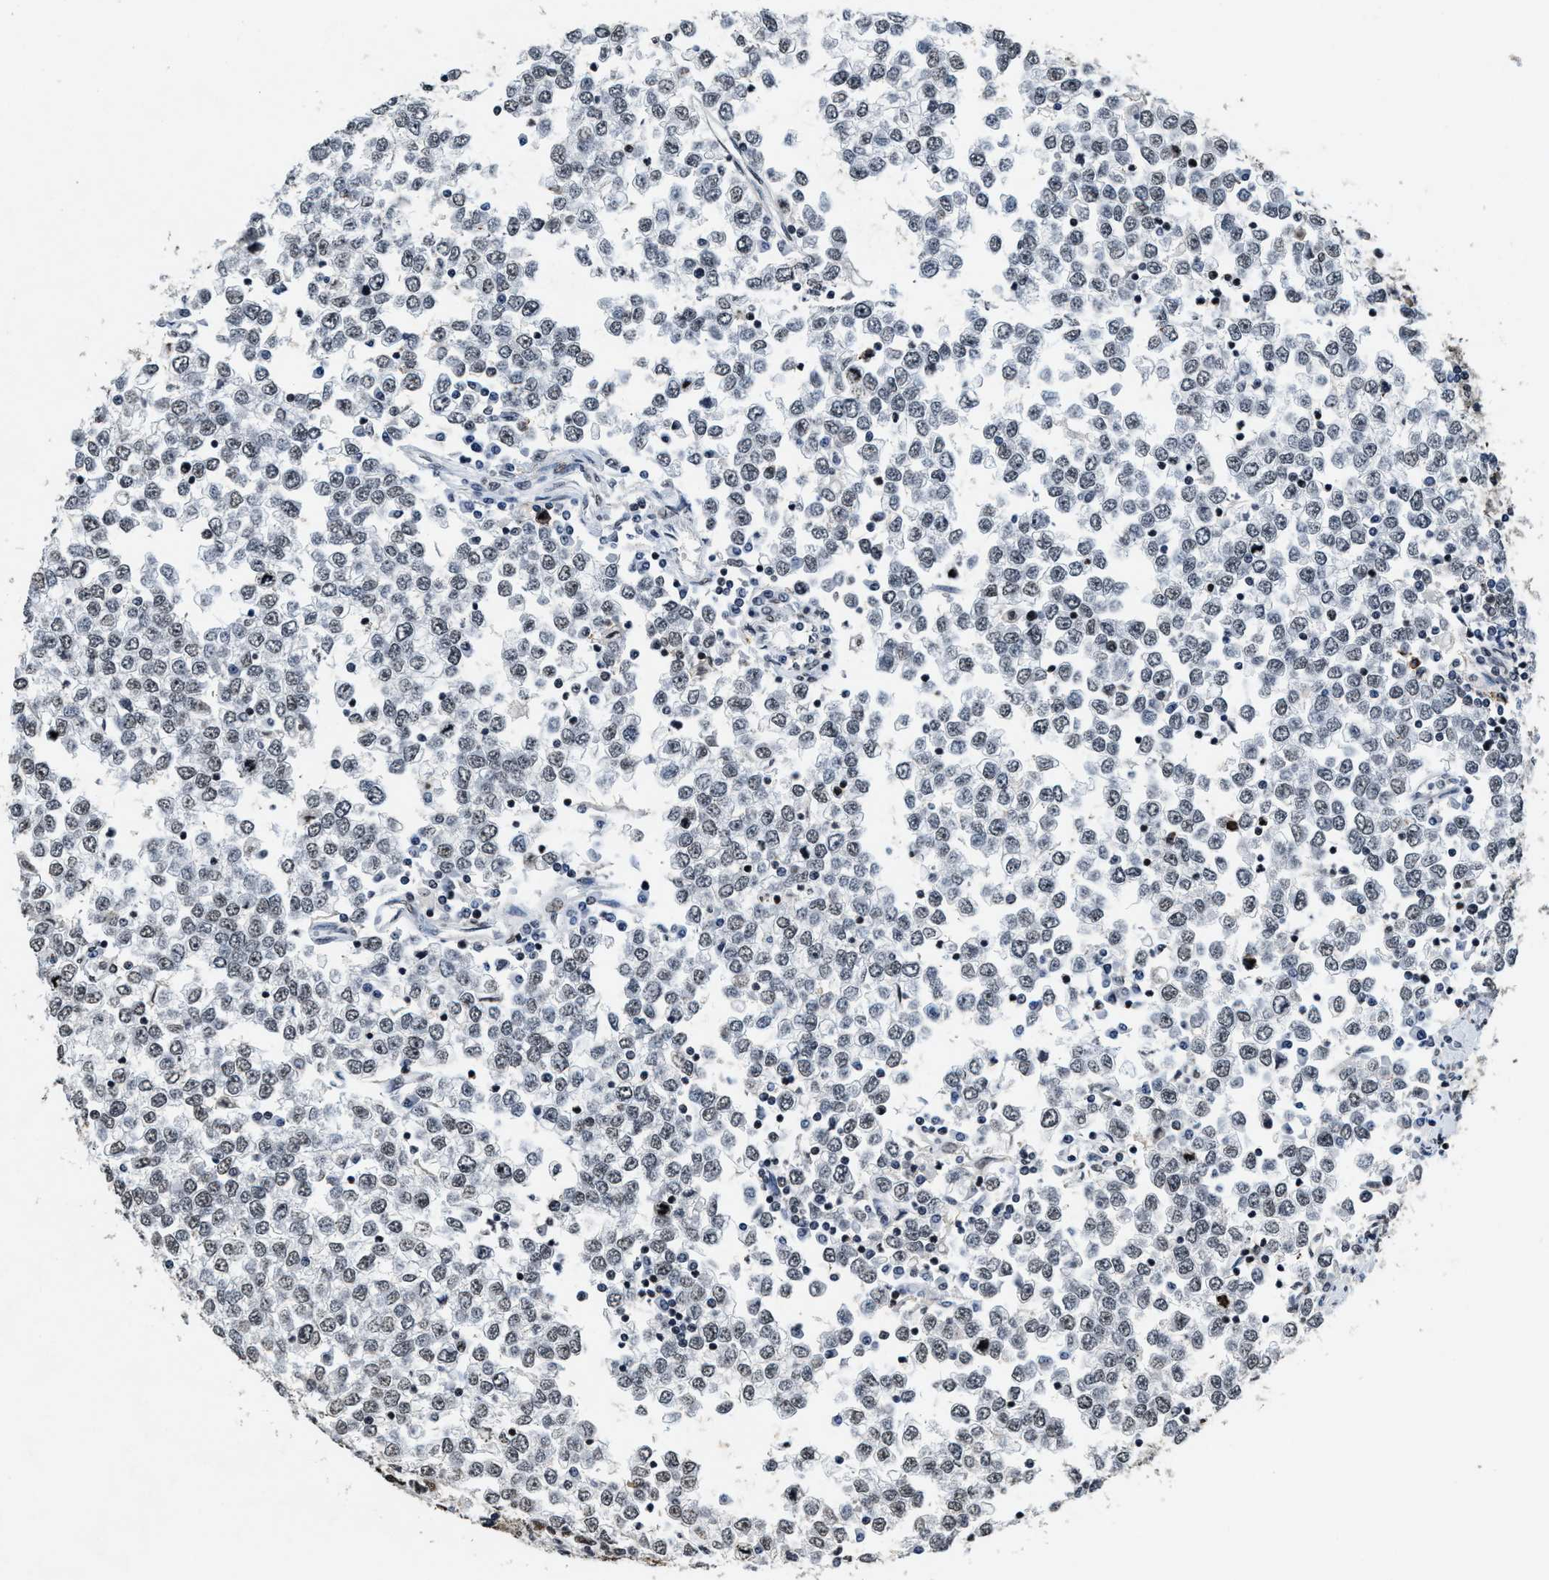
{"staining": {"intensity": "weak", "quantity": "<25%", "location": "nuclear"}, "tissue": "testis cancer", "cell_type": "Tumor cells", "image_type": "cancer", "snomed": [{"axis": "morphology", "description": "Seminoma, NOS"}, {"axis": "topography", "description": "Testis"}], "caption": "Protein analysis of seminoma (testis) demonstrates no significant staining in tumor cells. Nuclei are stained in blue.", "gene": "SUPT16H", "patient": {"sex": "male", "age": 65}}